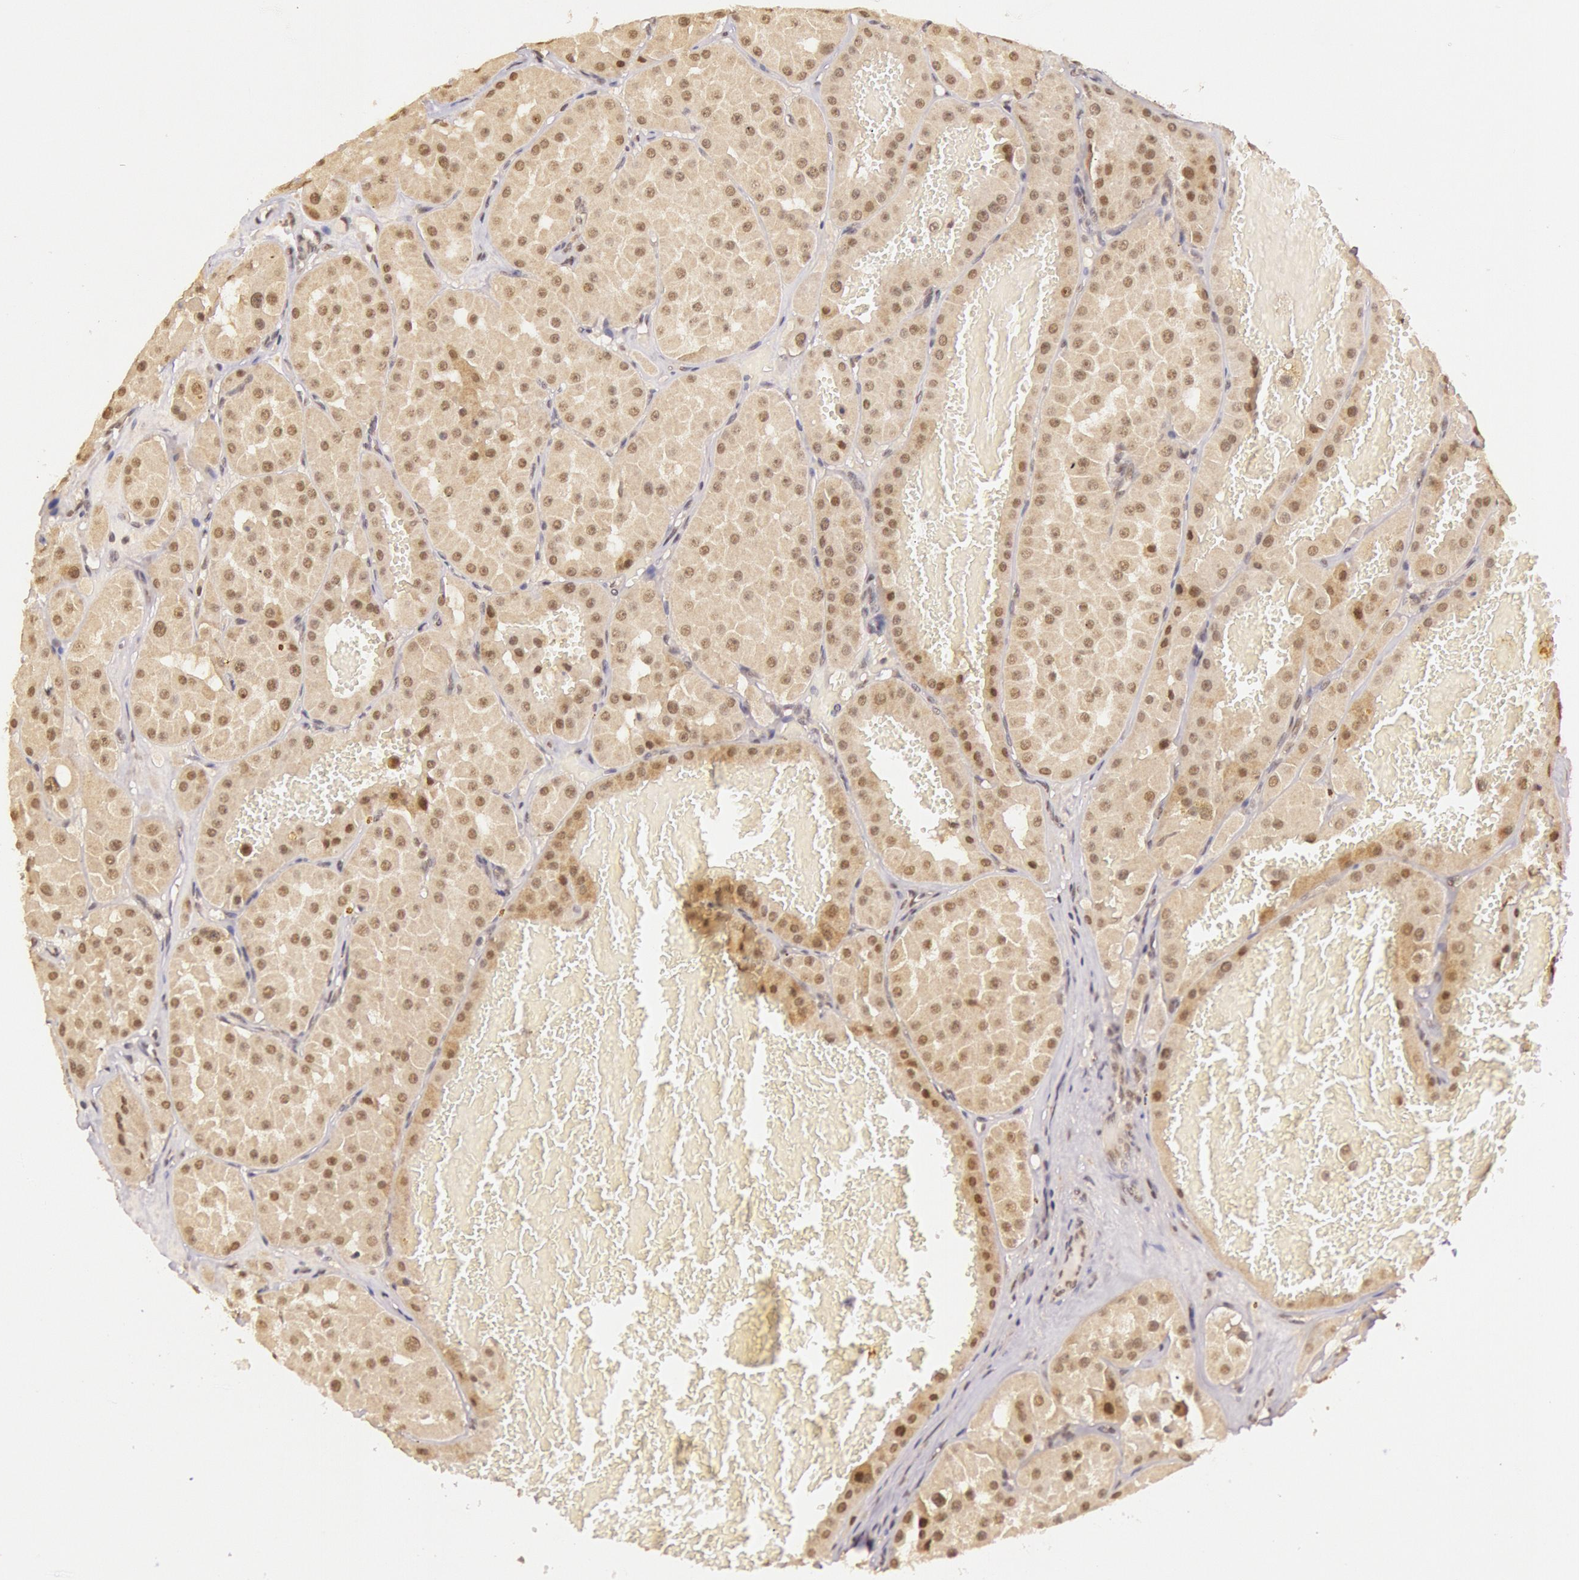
{"staining": {"intensity": "moderate", "quantity": ">75%", "location": "cytoplasmic/membranous"}, "tissue": "renal cancer", "cell_type": "Tumor cells", "image_type": "cancer", "snomed": [{"axis": "morphology", "description": "Adenocarcinoma, uncertain malignant potential"}, {"axis": "topography", "description": "Kidney"}], "caption": "This histopathology image shows immunohistochemistry staining of adenocarcinoma,  uncertain malignant potential (renal), with medium moderate cytoplasmic/membranous positivity in approximately >75% of tumor cells.", "gene": "RTL10", "patient": {"sex": "male", "age": 63}}